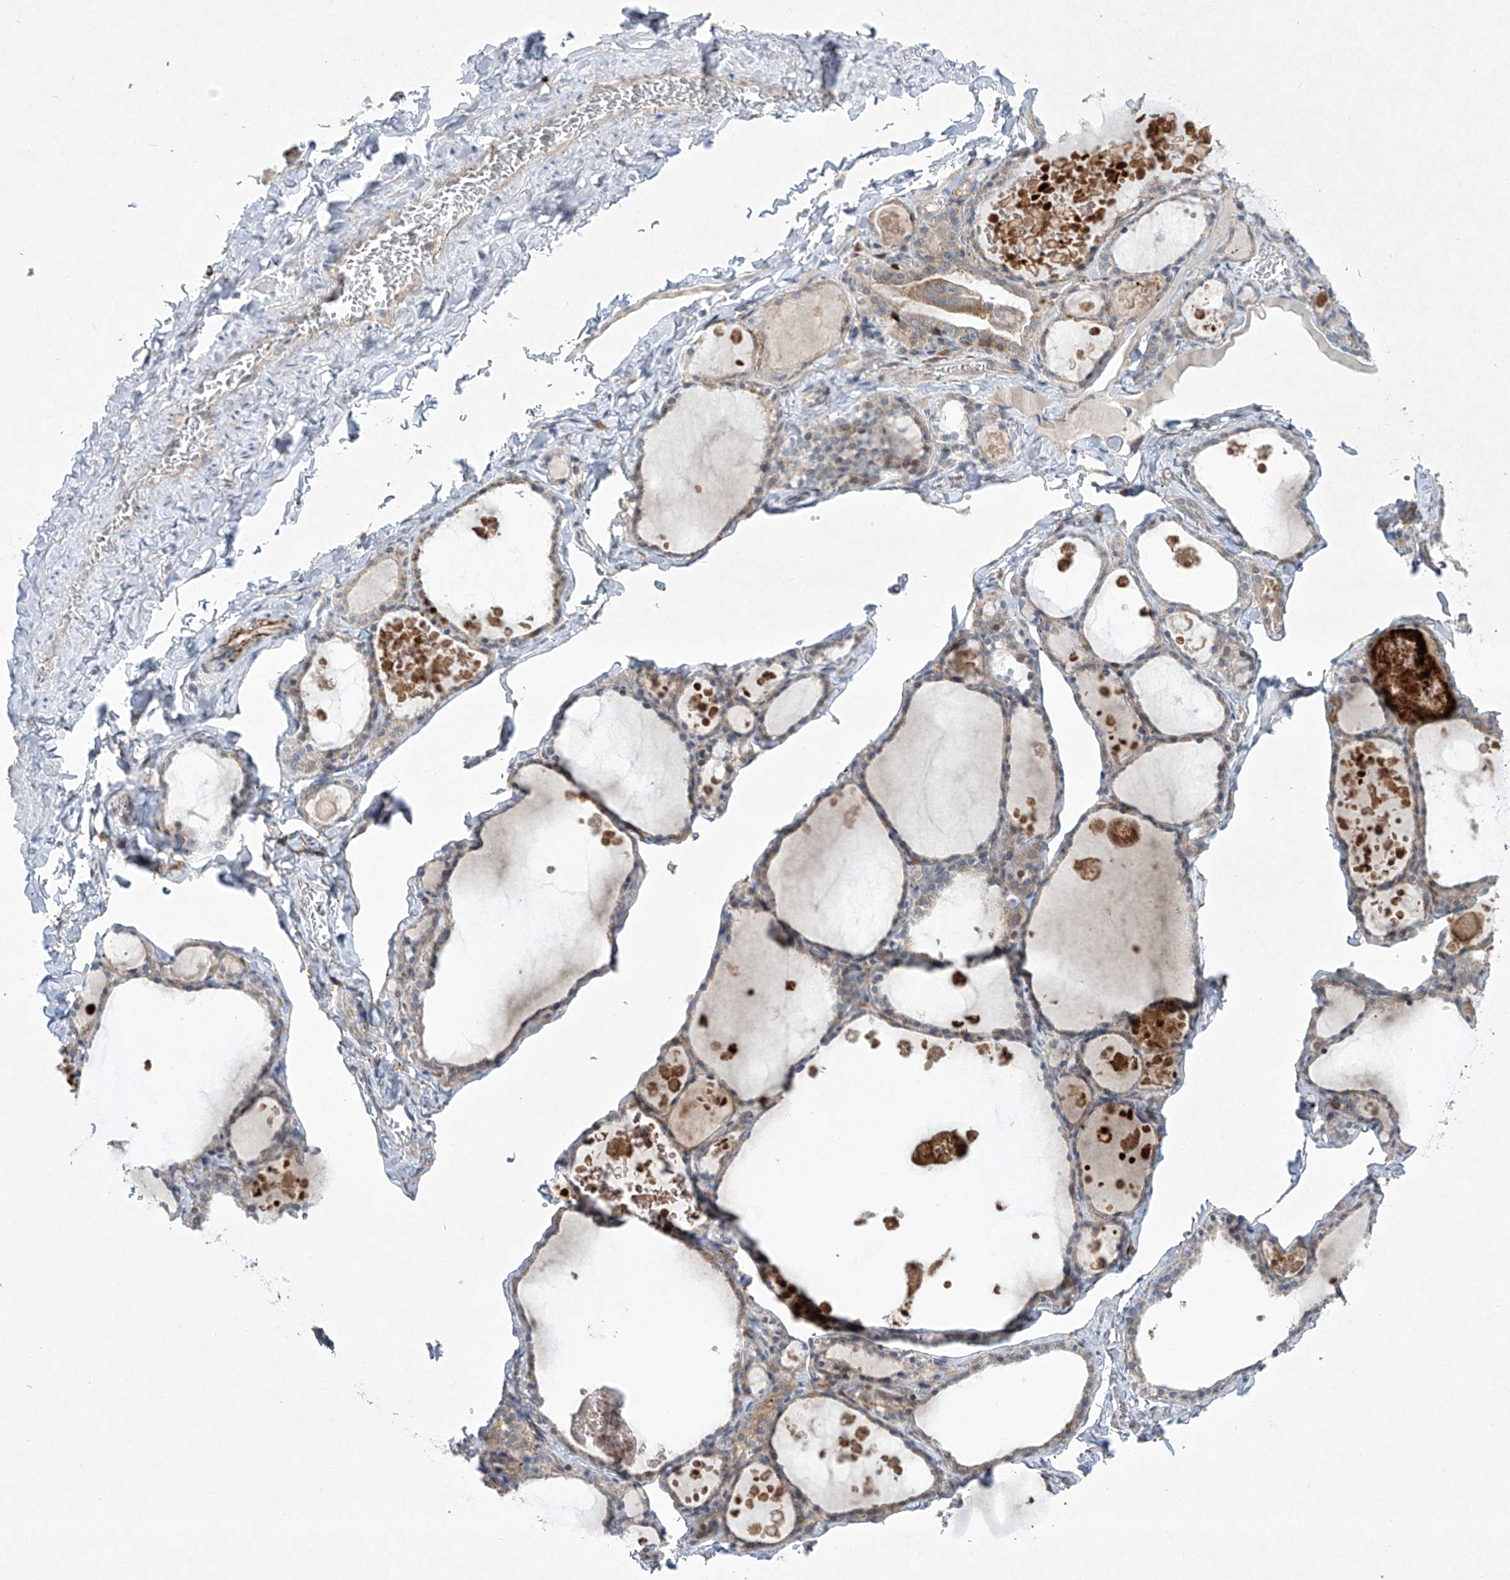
{"staining": {"intensity": "moderate", "quantity": ">75%", "location": "cytoplasmic/membranous"}, "tissue": "thyroid gland", "cell_type": "Glandular cells", "image_type": "normal", "snomed": [{"axis": "morphology", "description": "Normal tissue, NOS"}, {"axis": "topography", "description": "Thyroid gland"}], "caption": "A micrograph showing moderate cytoplasmic/membranous staining in approximately >75% of glandular cells in benign thyroid gland, as visualized by brown immunohistochemical staining.", "gene": "TJAP1", "patient": {"sex": "male", "age": 56}}